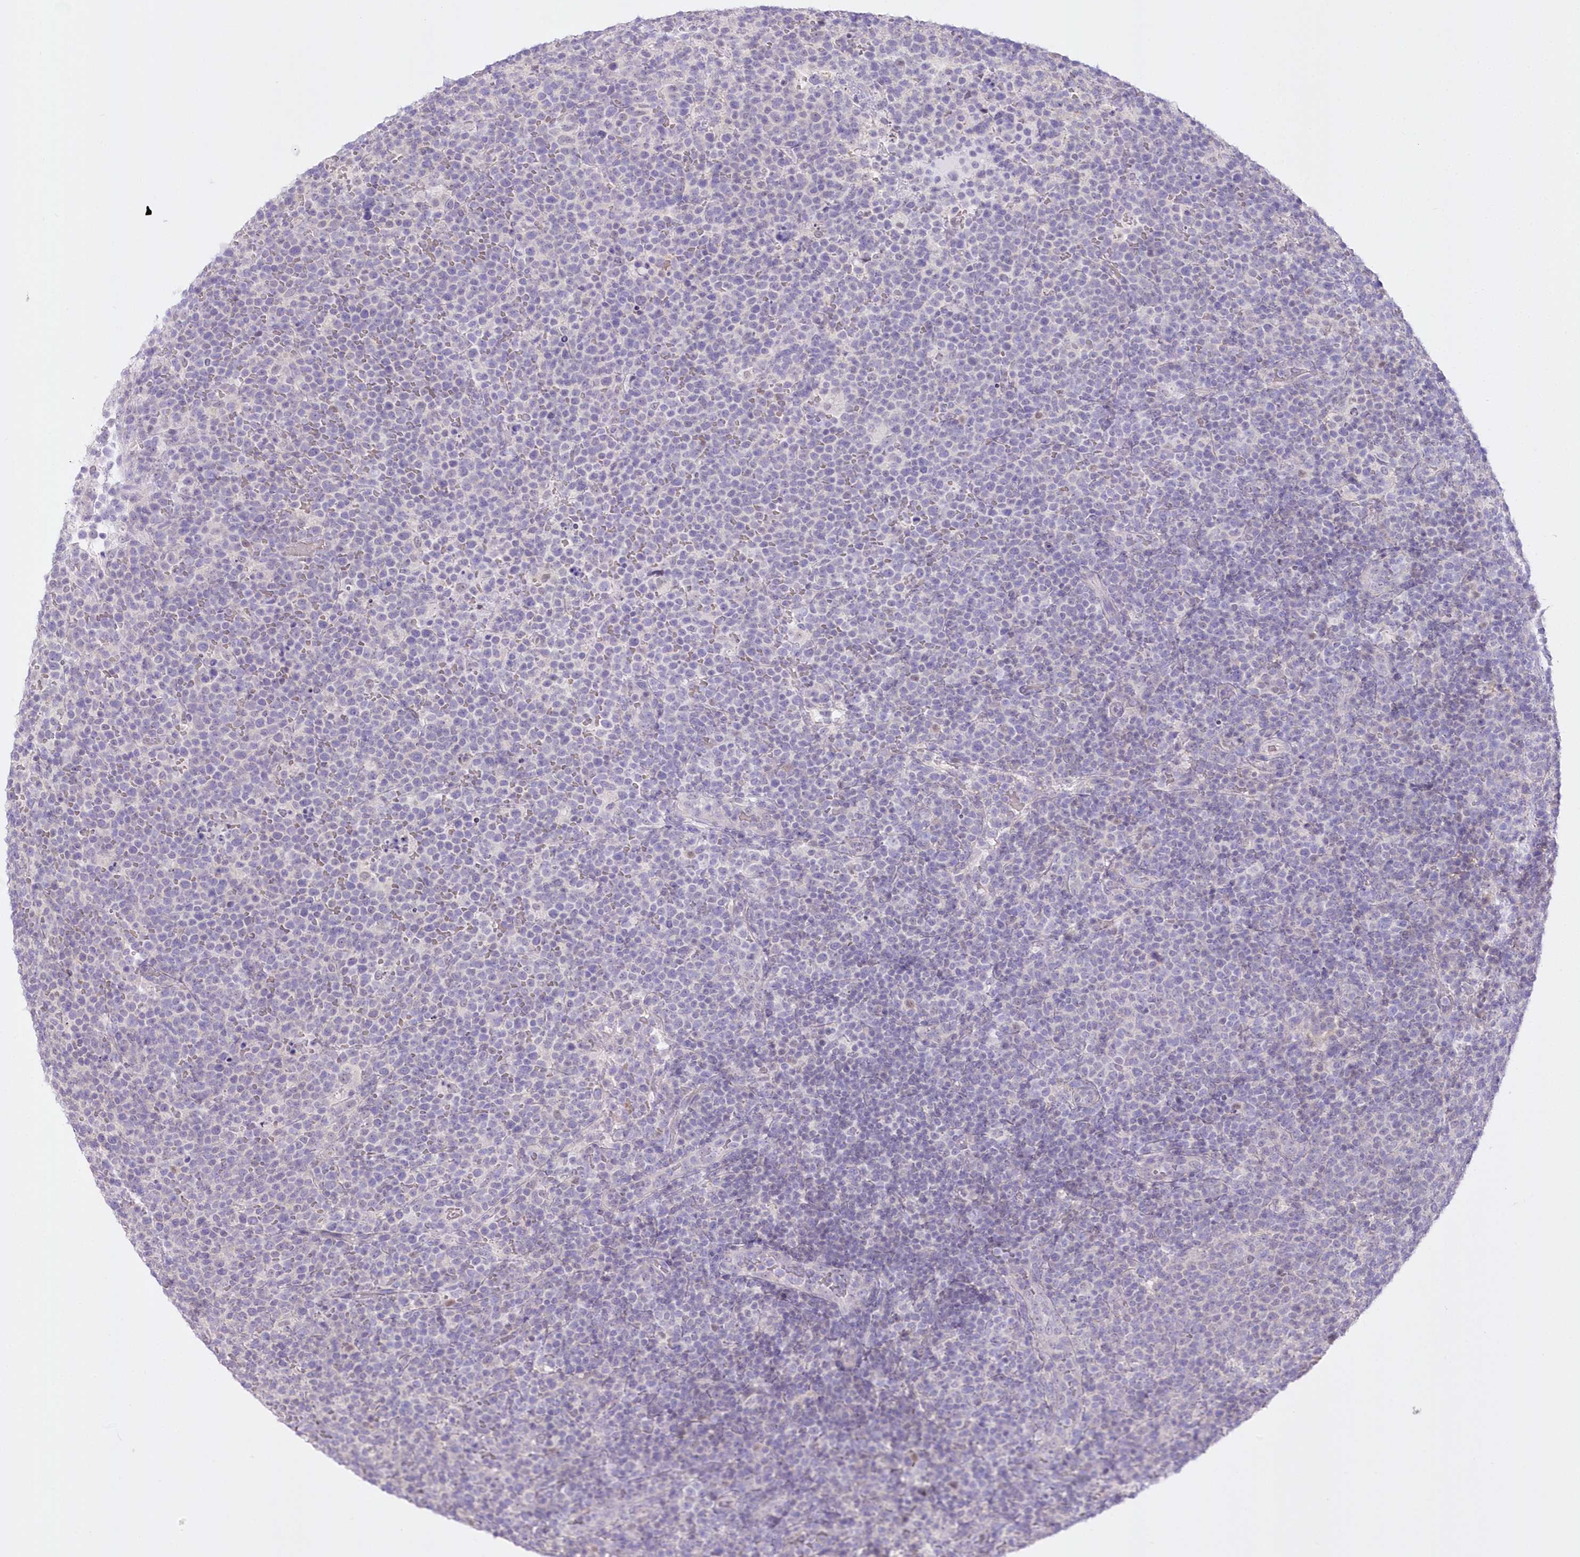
{"staining": {"intensity": "negative", "quantity": "none", "location": "none"}, "tissue": "lymphoma", "cell_type": "Tumor cells", "image_type": "cancer", "snomed": [{"axis": "morphology", "description": "Malignant lymphoma, non-Hodgkin's type, High grade"}, {"axis": "topography", "description": "Lymph node"}], "caption": "A high-resolution photomicrograph shows IHC staining of malignant lymphoma, non-Hodgkin's type (high-grade), which shows no significant staining in tumor cells.", "gene": "UBA6", "patient": {"sex": "male", "age": 61}}